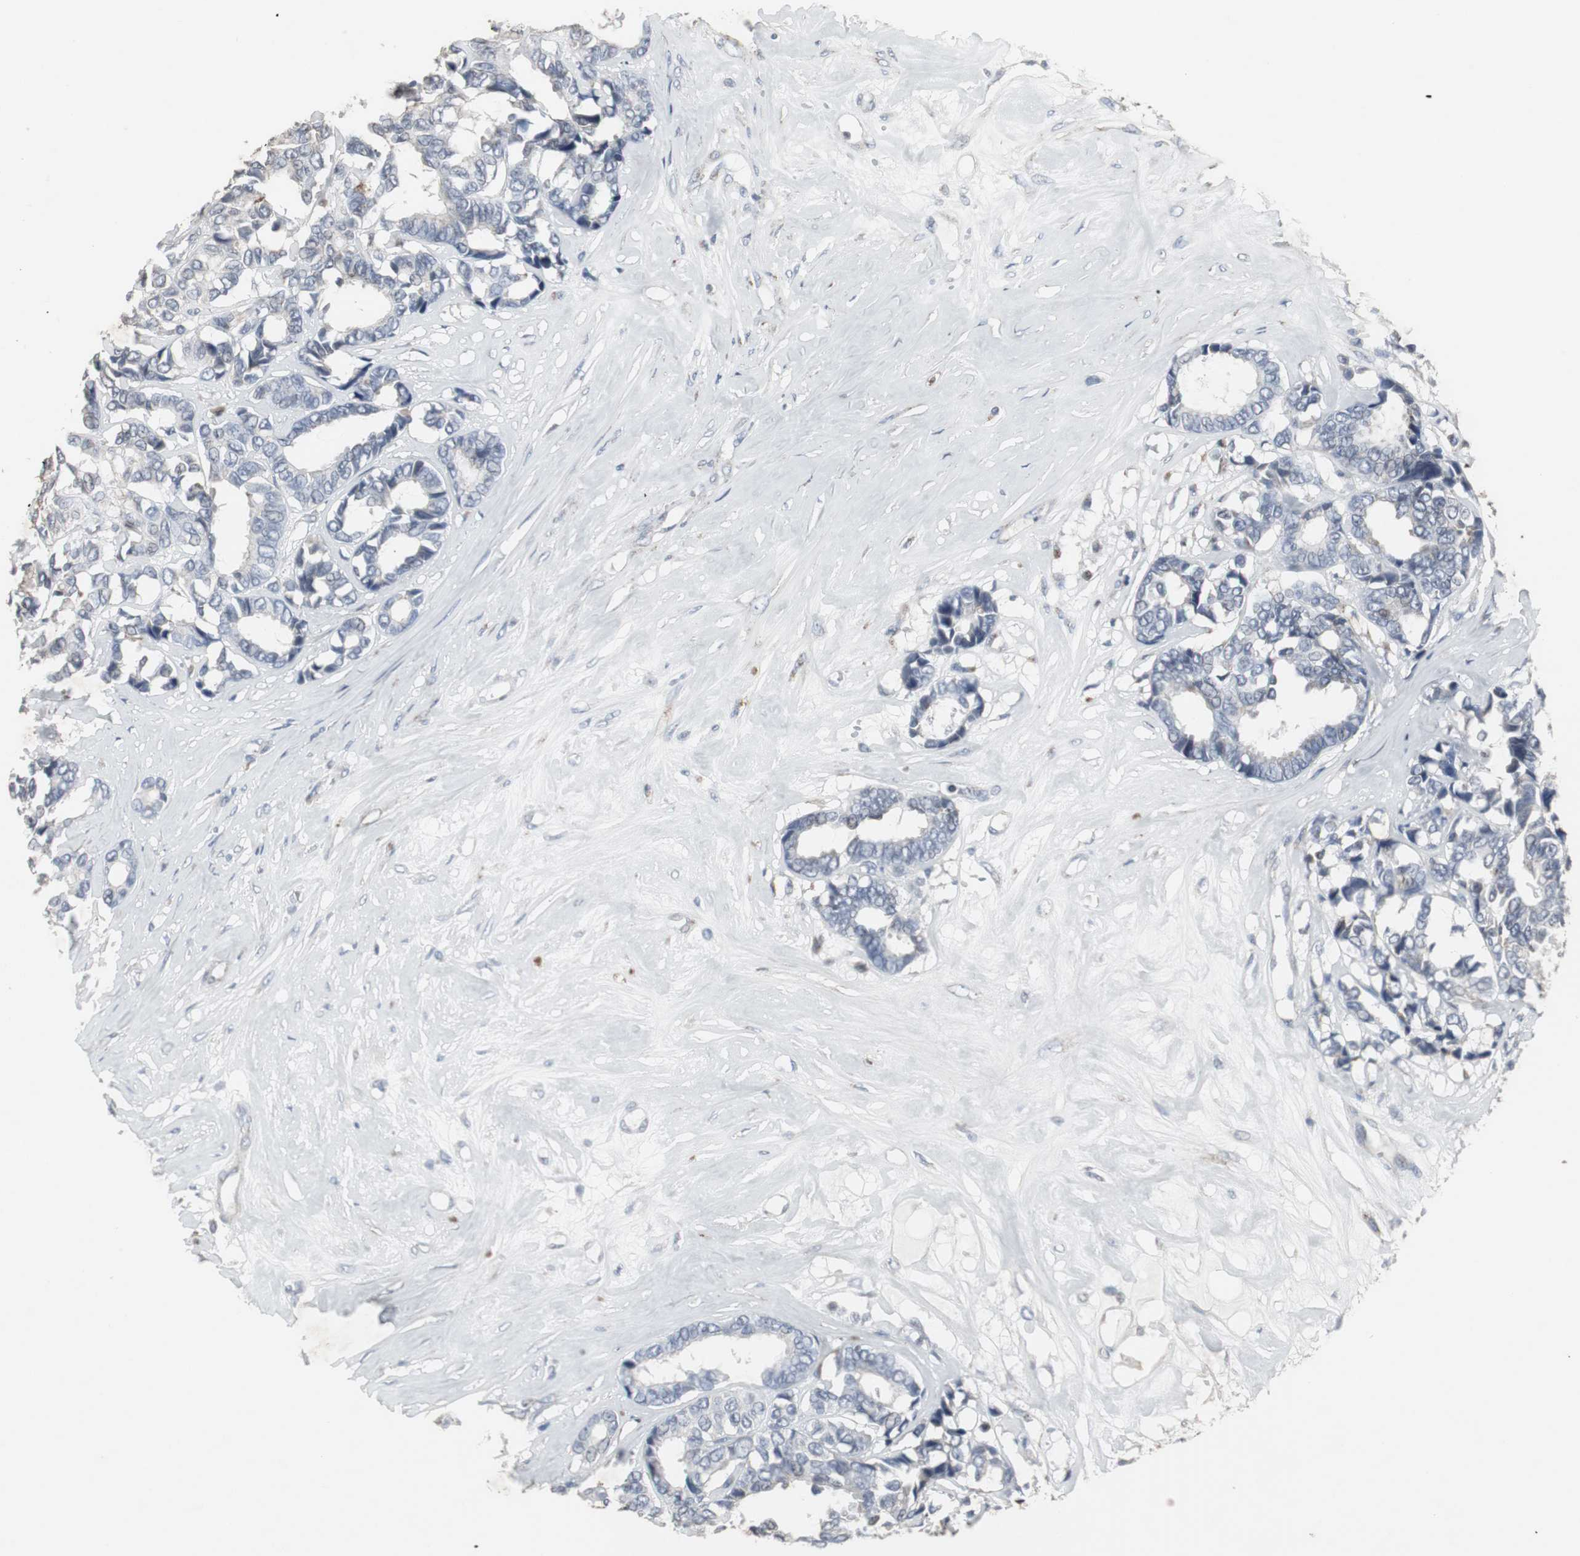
{"staining": {"intensity": "negative", "quantity": "none", "location": "none"}, "tissue": "breast cancer", "cell_type": "Tumor cells", "image_type": "cancer", "snomed": [{"axis": "morphology", "description": "Duct carcinoma"}, {"axis": "topography", "description": "Breast"}], "caption": "Breast cancer was stained to show a protein in brown. There is no significant positivity in tumor cells.", "gene": "ACAA1", "patient": {"sex": "female", "age": 87}}